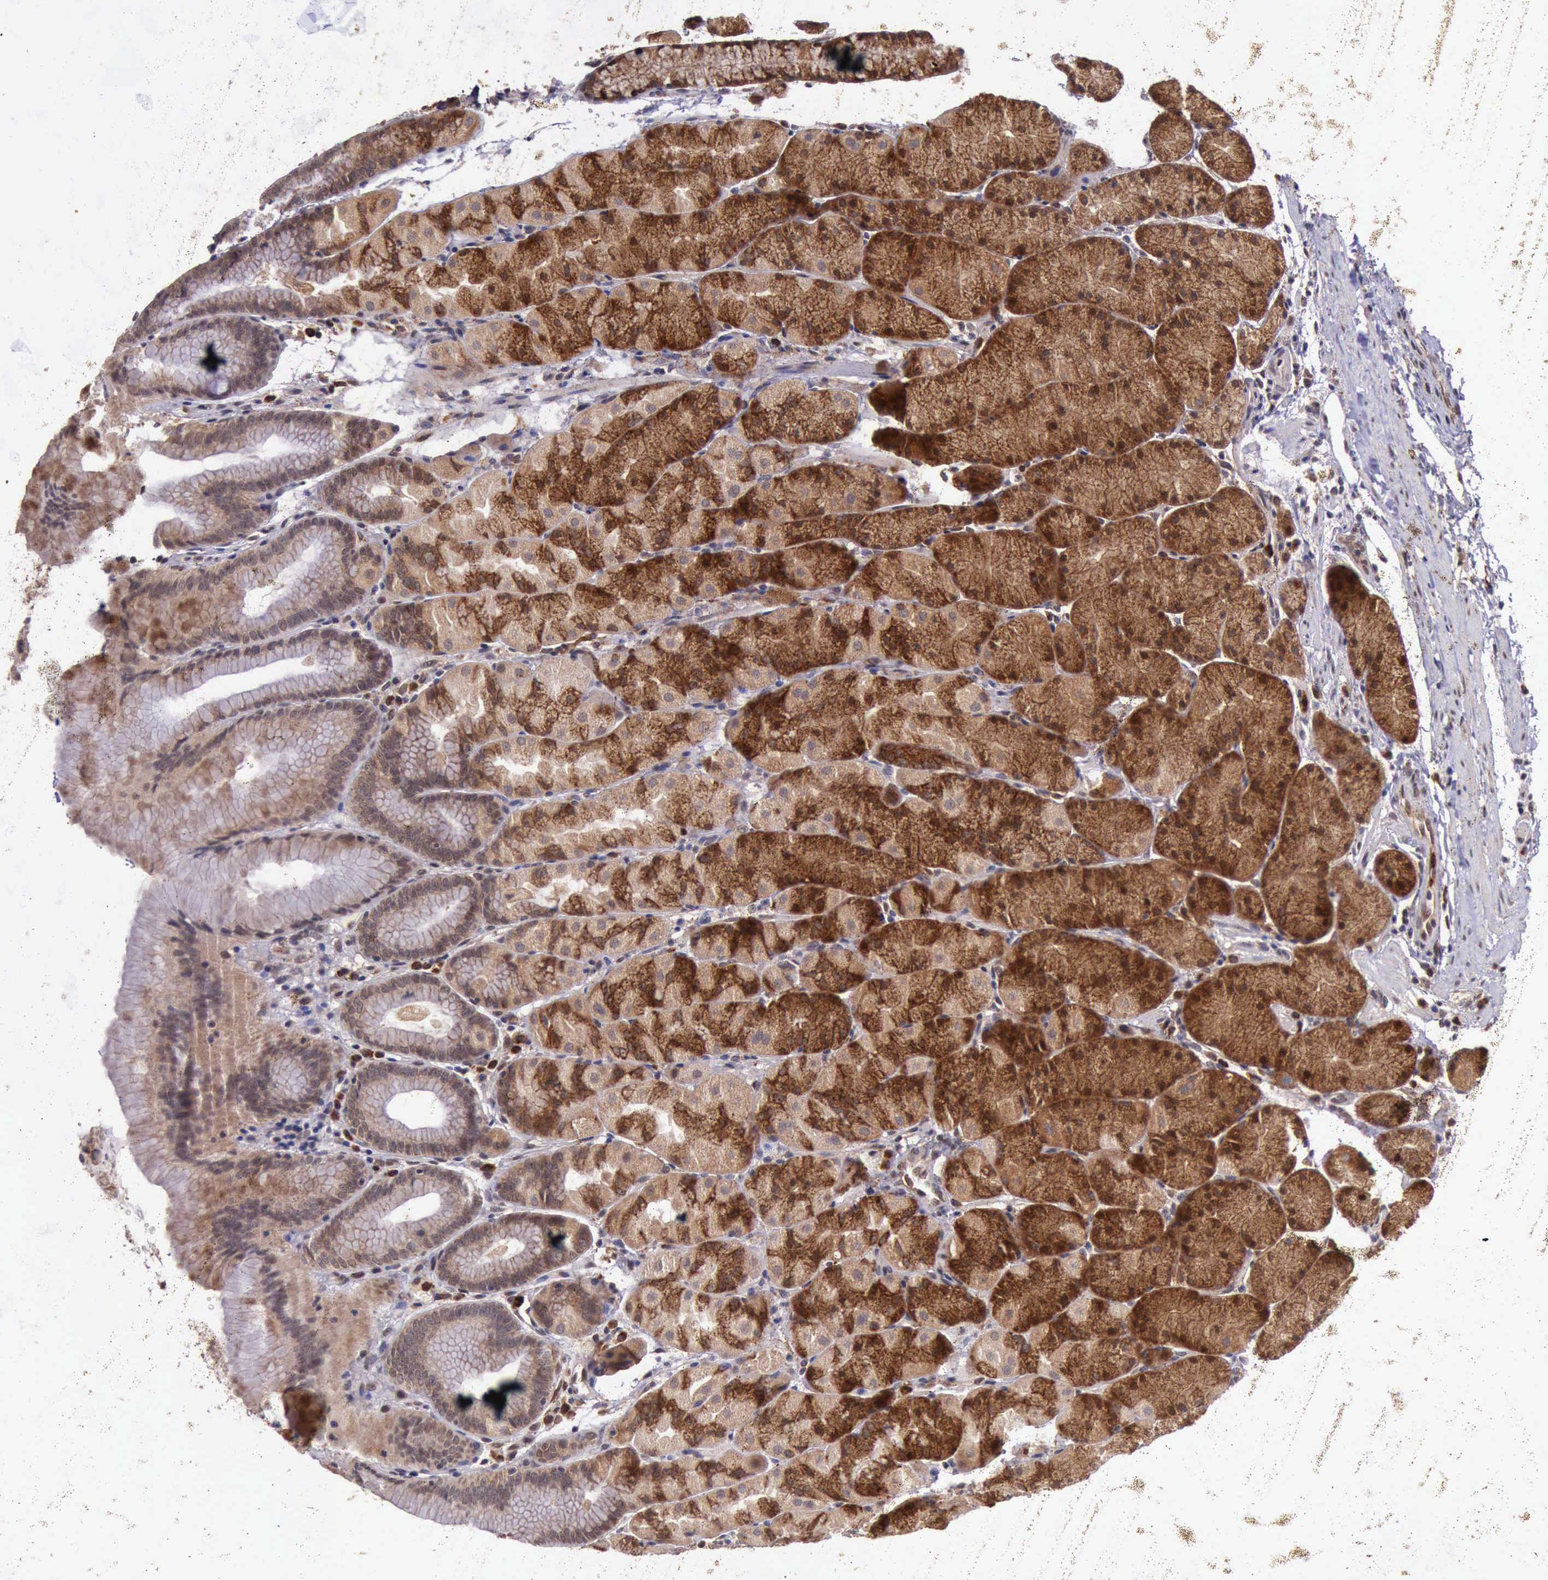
{"staining": {"intensity": "strong", "quantity": ">75%", "location": "cytoplasmic/membranous"}, "tissue": "stomach", "cell_type": "Glandular cells", "image_type": "normal", "snomed": [{"axis": "morphology", "description": "Normal tissue, NOS"}, {"axis": "topography", "description": "Stomach, upper"}], "caption": "The histopathology image demonstrates a brown stain indicating the presence of a protein in the cytoplasmic/membranous of glandular cells in stomach.", "gene": "ARMCX3", "patient": {"sex": "male", "age": 57}}